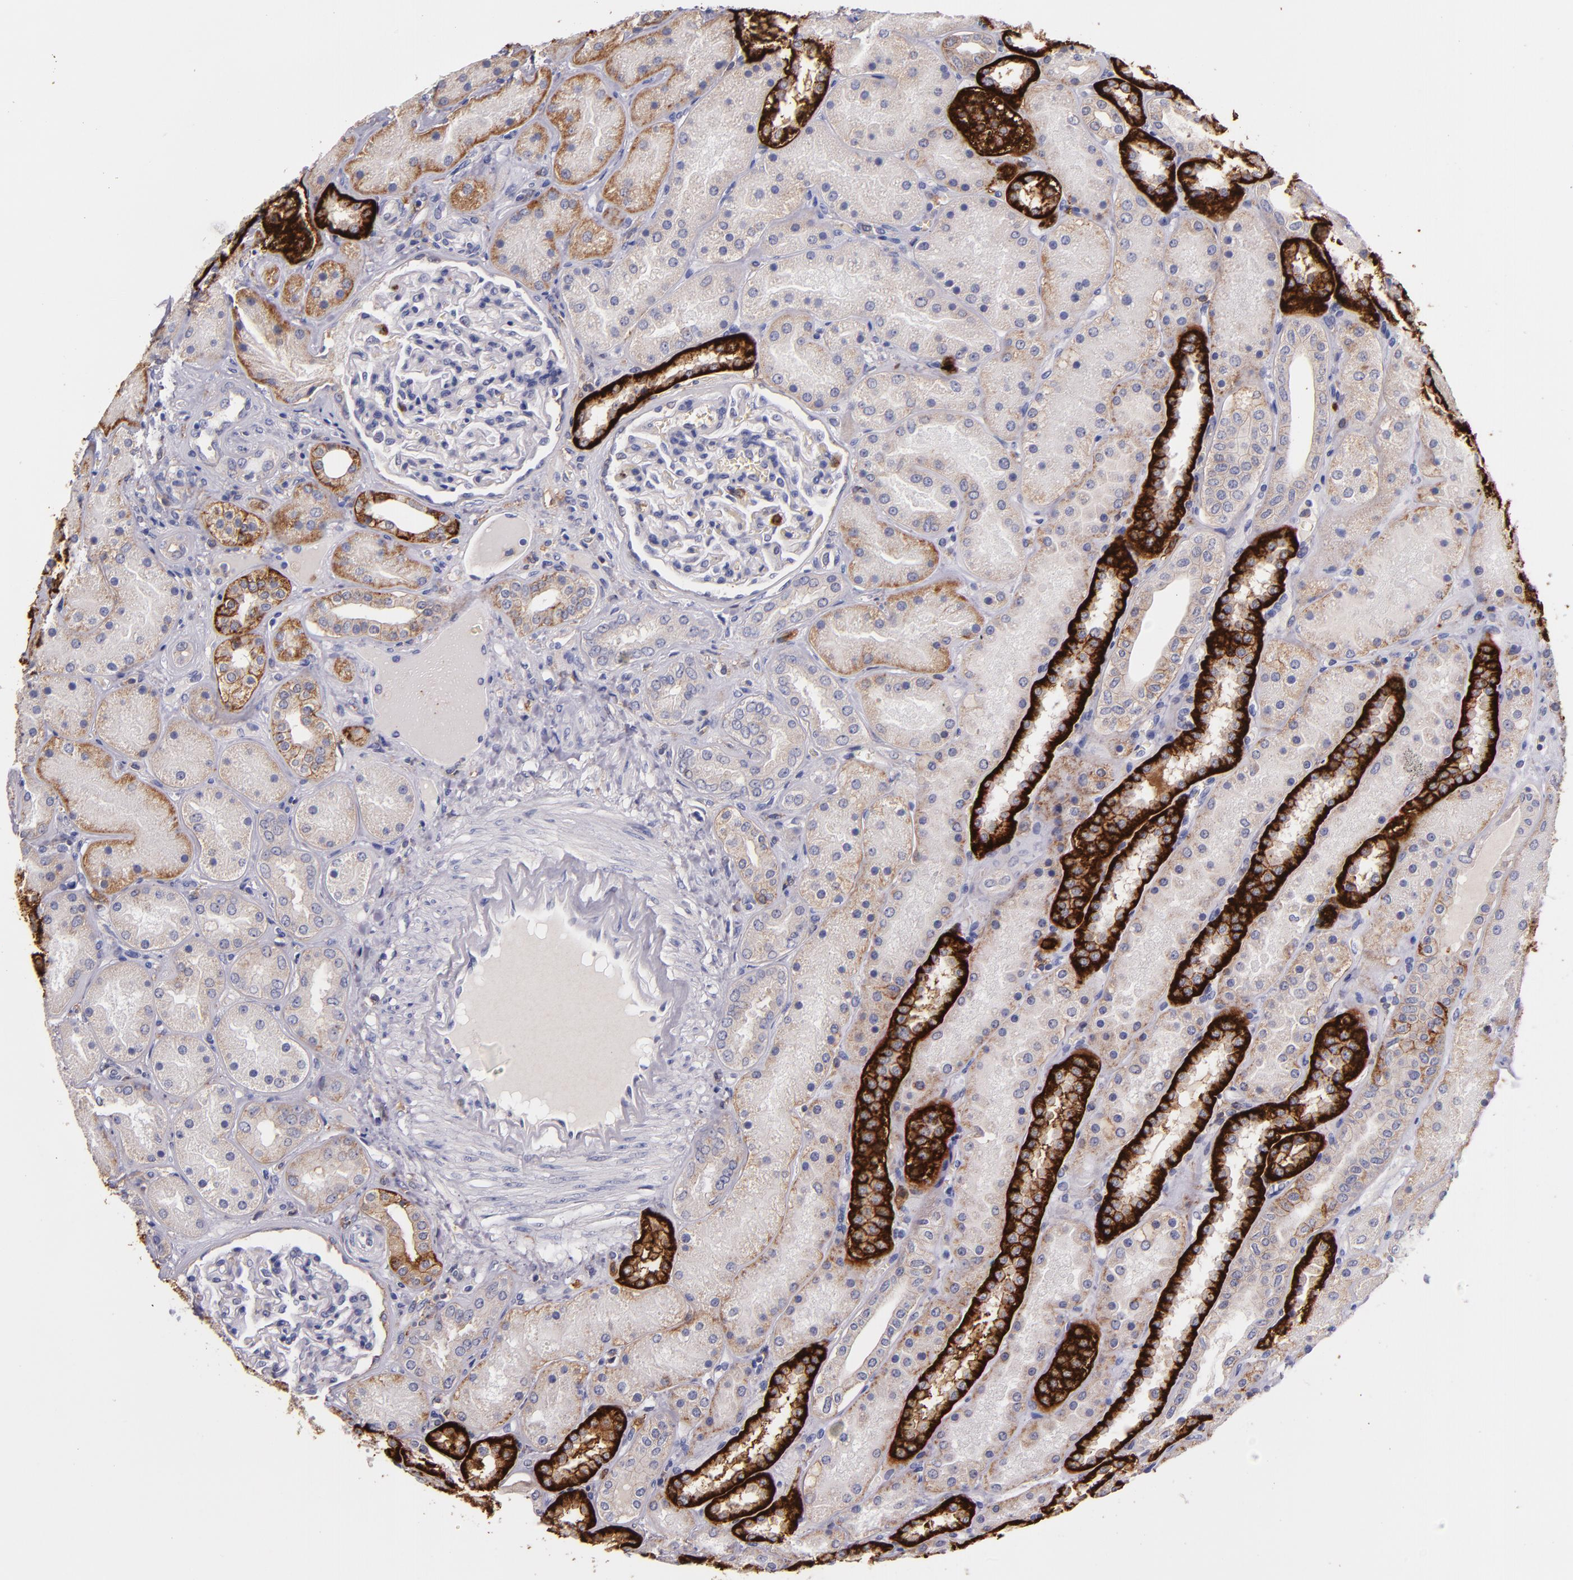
{"staining": {"intensity": "negative", "quantity": "none", "location": "none"}, "tissue": "kidney", "cell_type": "Cells in glomeruli", "image_type": "normal", "snomed": [{"axis": "morphology", "description": "Normal tissue, NOS"}, {"axis": "topography", "description": "Kidney"}], "caption": "Cells in glomeruli are negative for brown protein staining in benign kidney. Brightfield microscopy of immunohistochemistry (IHC) stained with DAB (3,3'-diaminobenzidine) (brown) and hematoxylin (blue), captured at high magnification.", "gene": "C5AR1", "patient": {"sex": "male", "age": 28}}